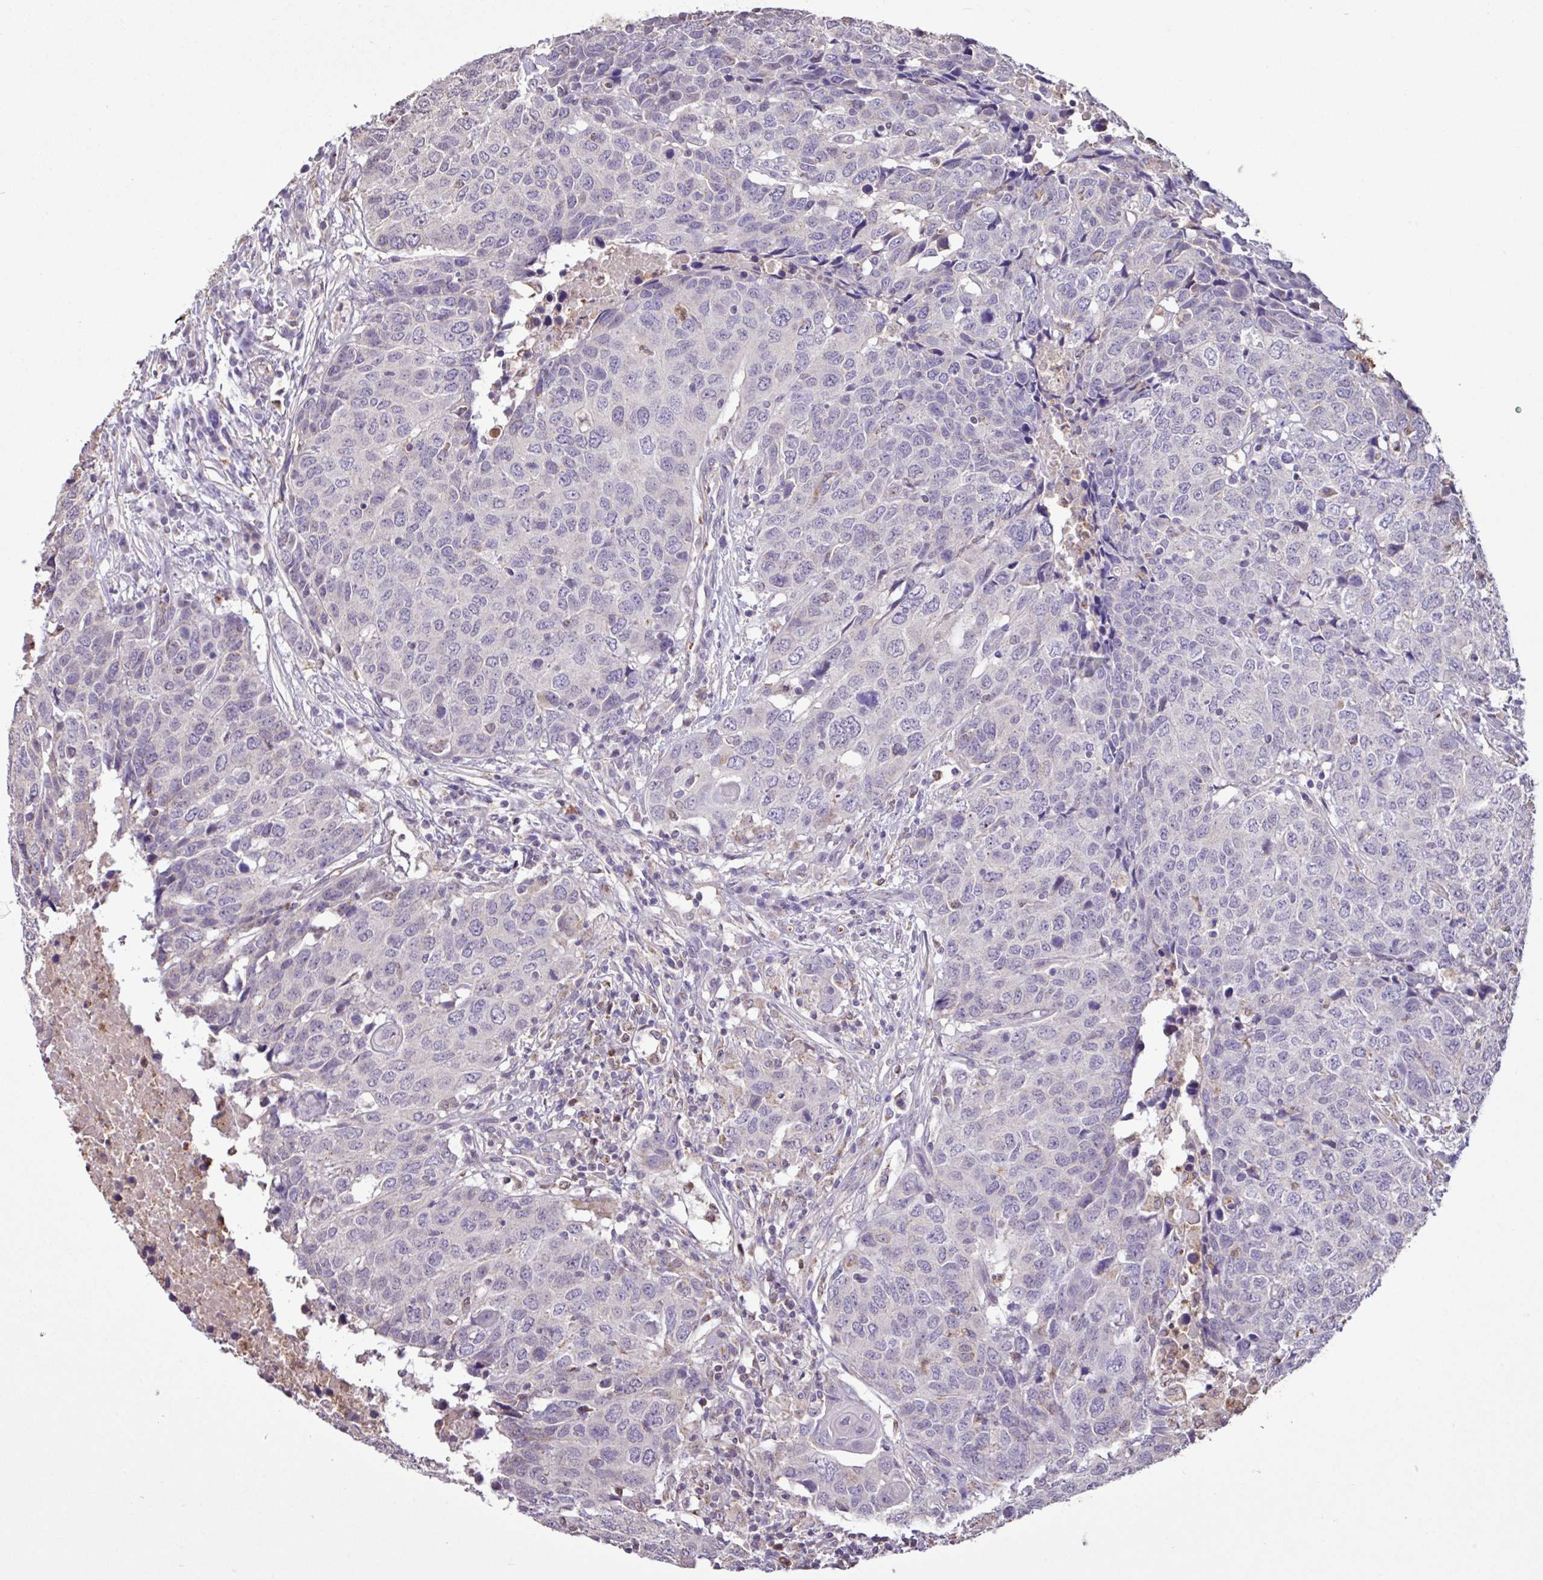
{"staining": {"intensity": "negative", "quantity": "none", "location": "none"}, "tissue": "head and neck cancer", "cell_type": "Tumor cells", "image_type": "cancer", "snomed": [{"axis": "morphology", "description": "Squamous cell carcinoma, NOS"}, {"axis": "topography", "description": "Head-Neck"}], "caption": "Tumor cells are negative for protein expression in human head and neck cancer.", "gene": "CHST11", "patient": {"sex": "male", "age": 66}}